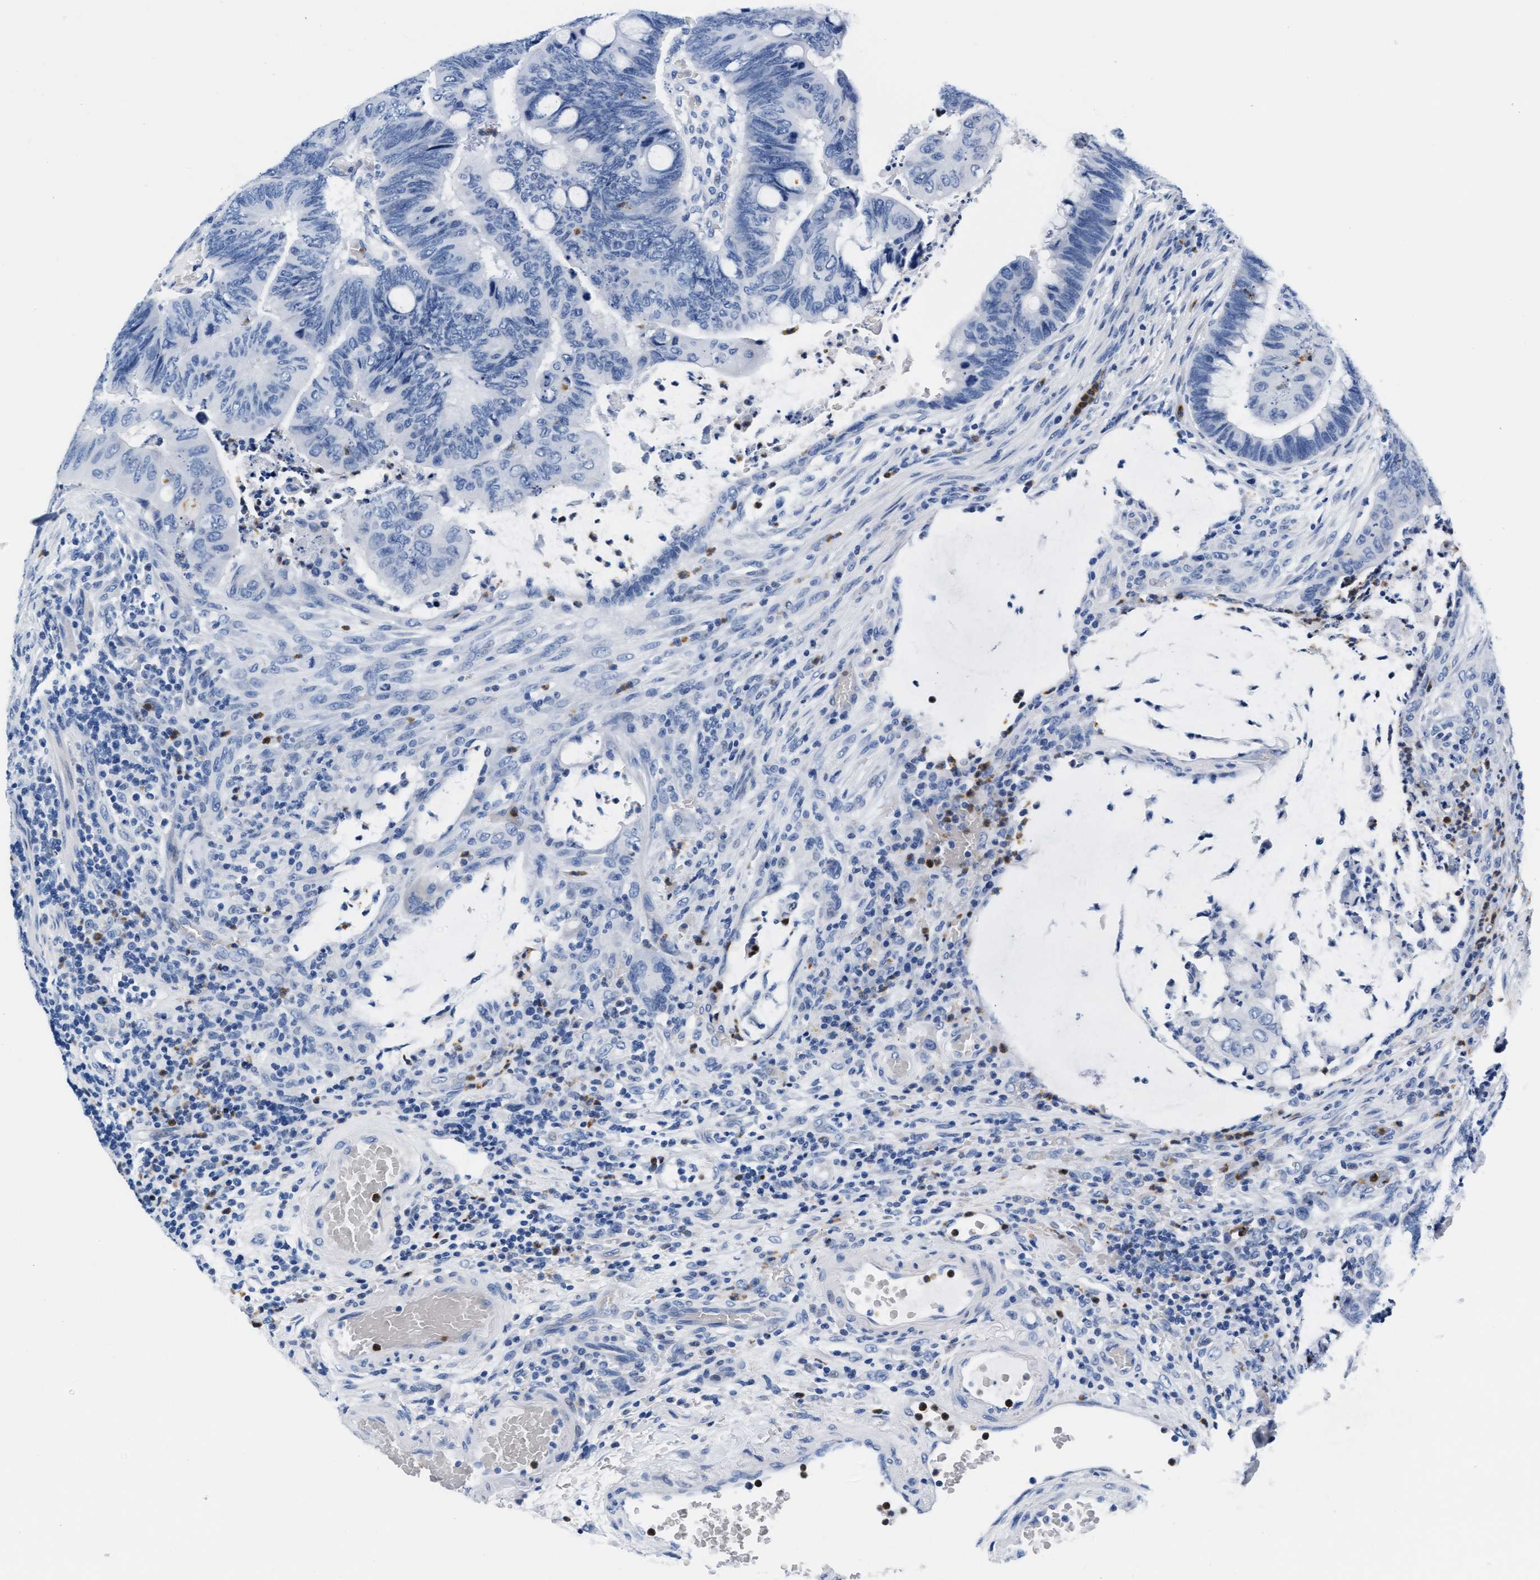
{"staining": {"intensity": "negative", "quantity": "none", "location": "none"}, "tissue": "colorectal cancer", "cell_type": "Tumor cells", "image_type": "cancer", "snomed": [{"axis": "morphology", "description": "Normal tissue, NOS"}, {"axis": "morphology", "description": "Adenocarcinoma, NOS"}, {"axis": "topography", "description": "Rectum"}, {"axis": "topography", "description": "Peripheral nerve tissue"}], "caption": "An immunohistochemistry micrograph of colorectal cancer (adenocarcinoma) is shown. There is no staining in tumor cells of colorectal cancer (adenocarcinoma).", "gene": "MMP8", "patient": {"sex": "male", "age": 92}}